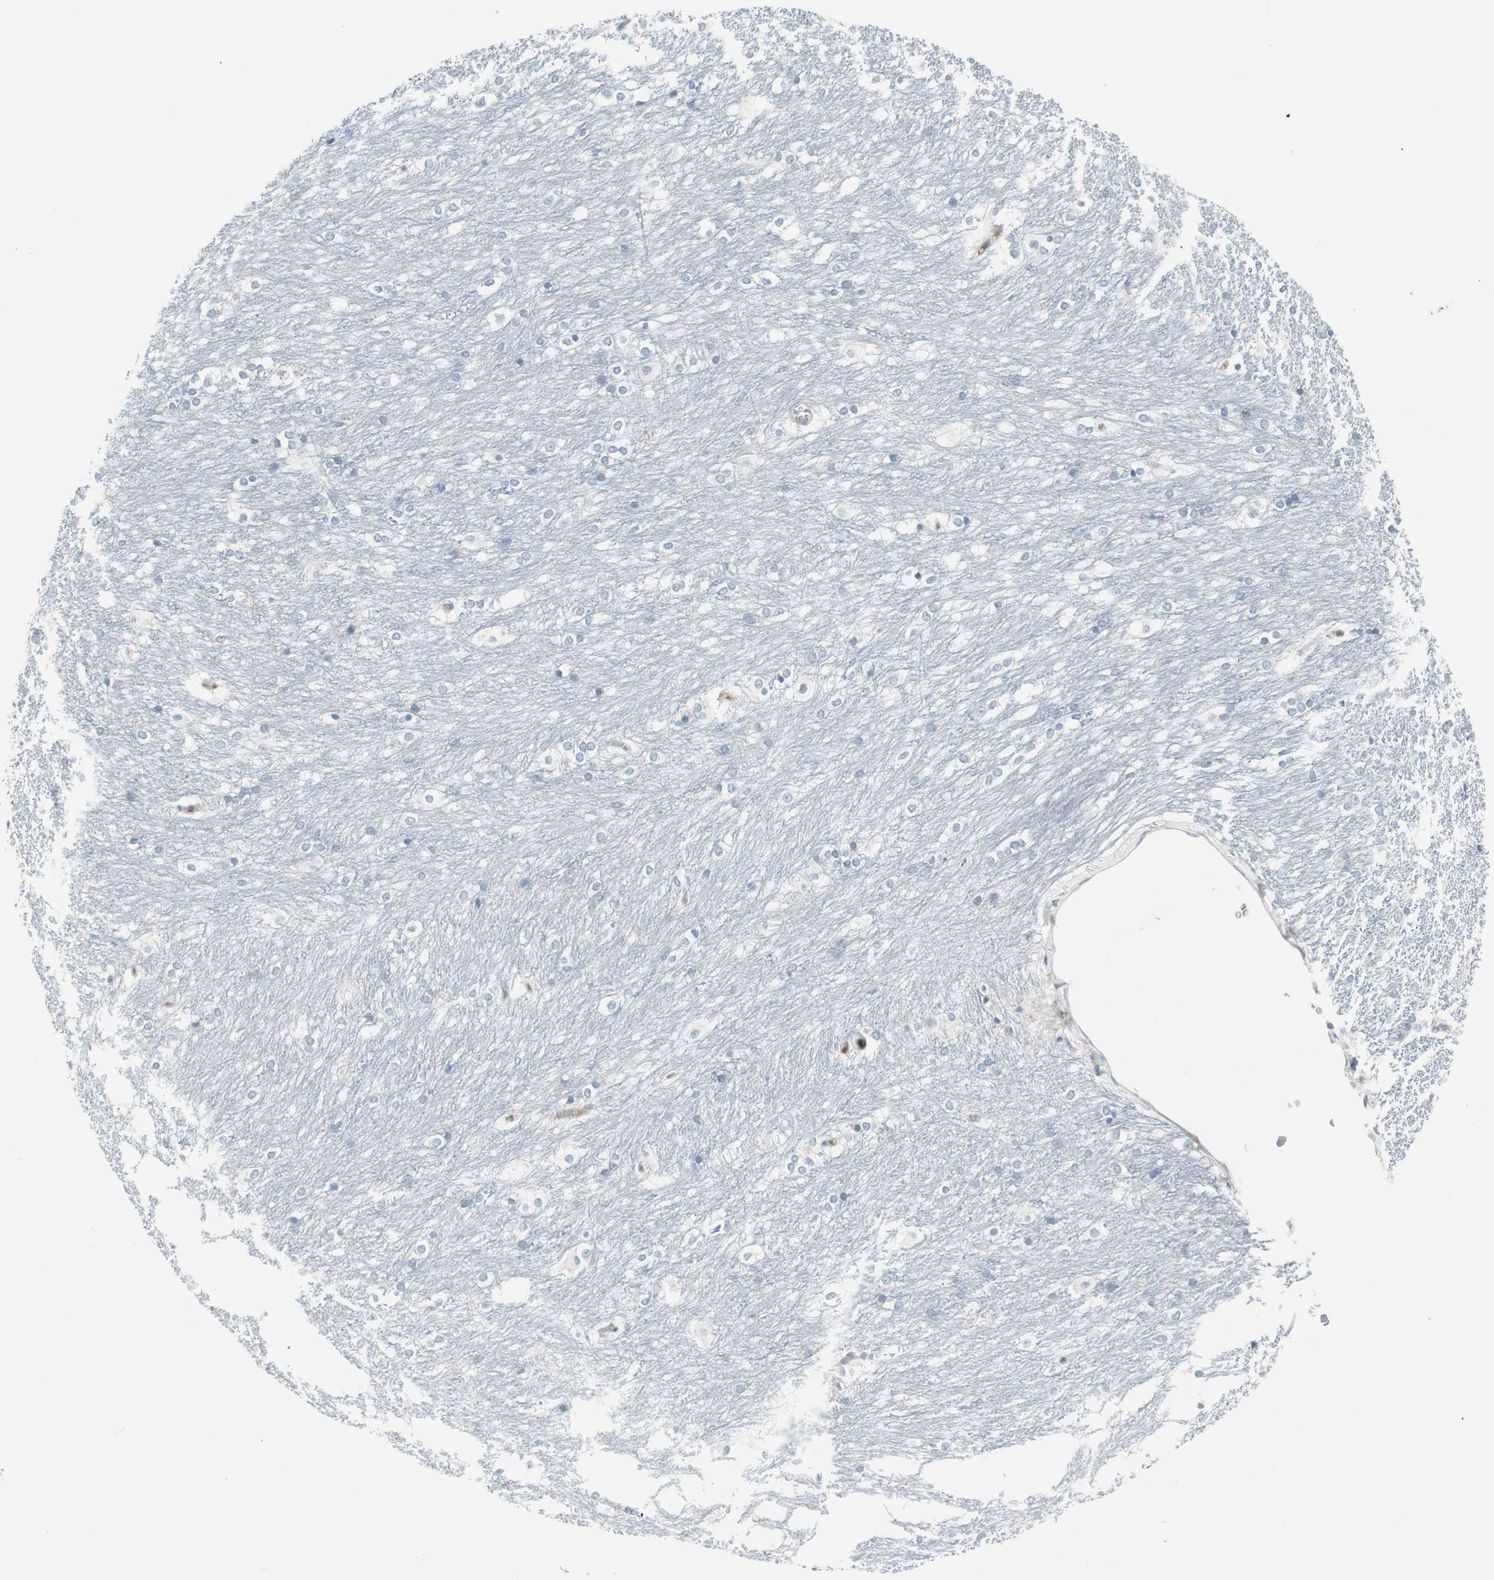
{"staining": {"intensity": "negative", "quantity": "none", "location": "none"}, "tissue": "caudate", "cell_type": "Glial cells", "image_type": "normal", "snomed": [{"axis": "morphology", "description": "Normal tissue, NOS"}, {"axis": "topography", "description": "Lateral ventricle wall"}], "caption": "Glial cells are negative for protein expression in normal human caudate. (DAB (3,3'-diaminobenzidine) immunohistochemistry (IHC) visualized using brightfield microscopy, high magnification).", "gene": "ZSCAN32", "patient": {"sex": "female", "age": 19}}